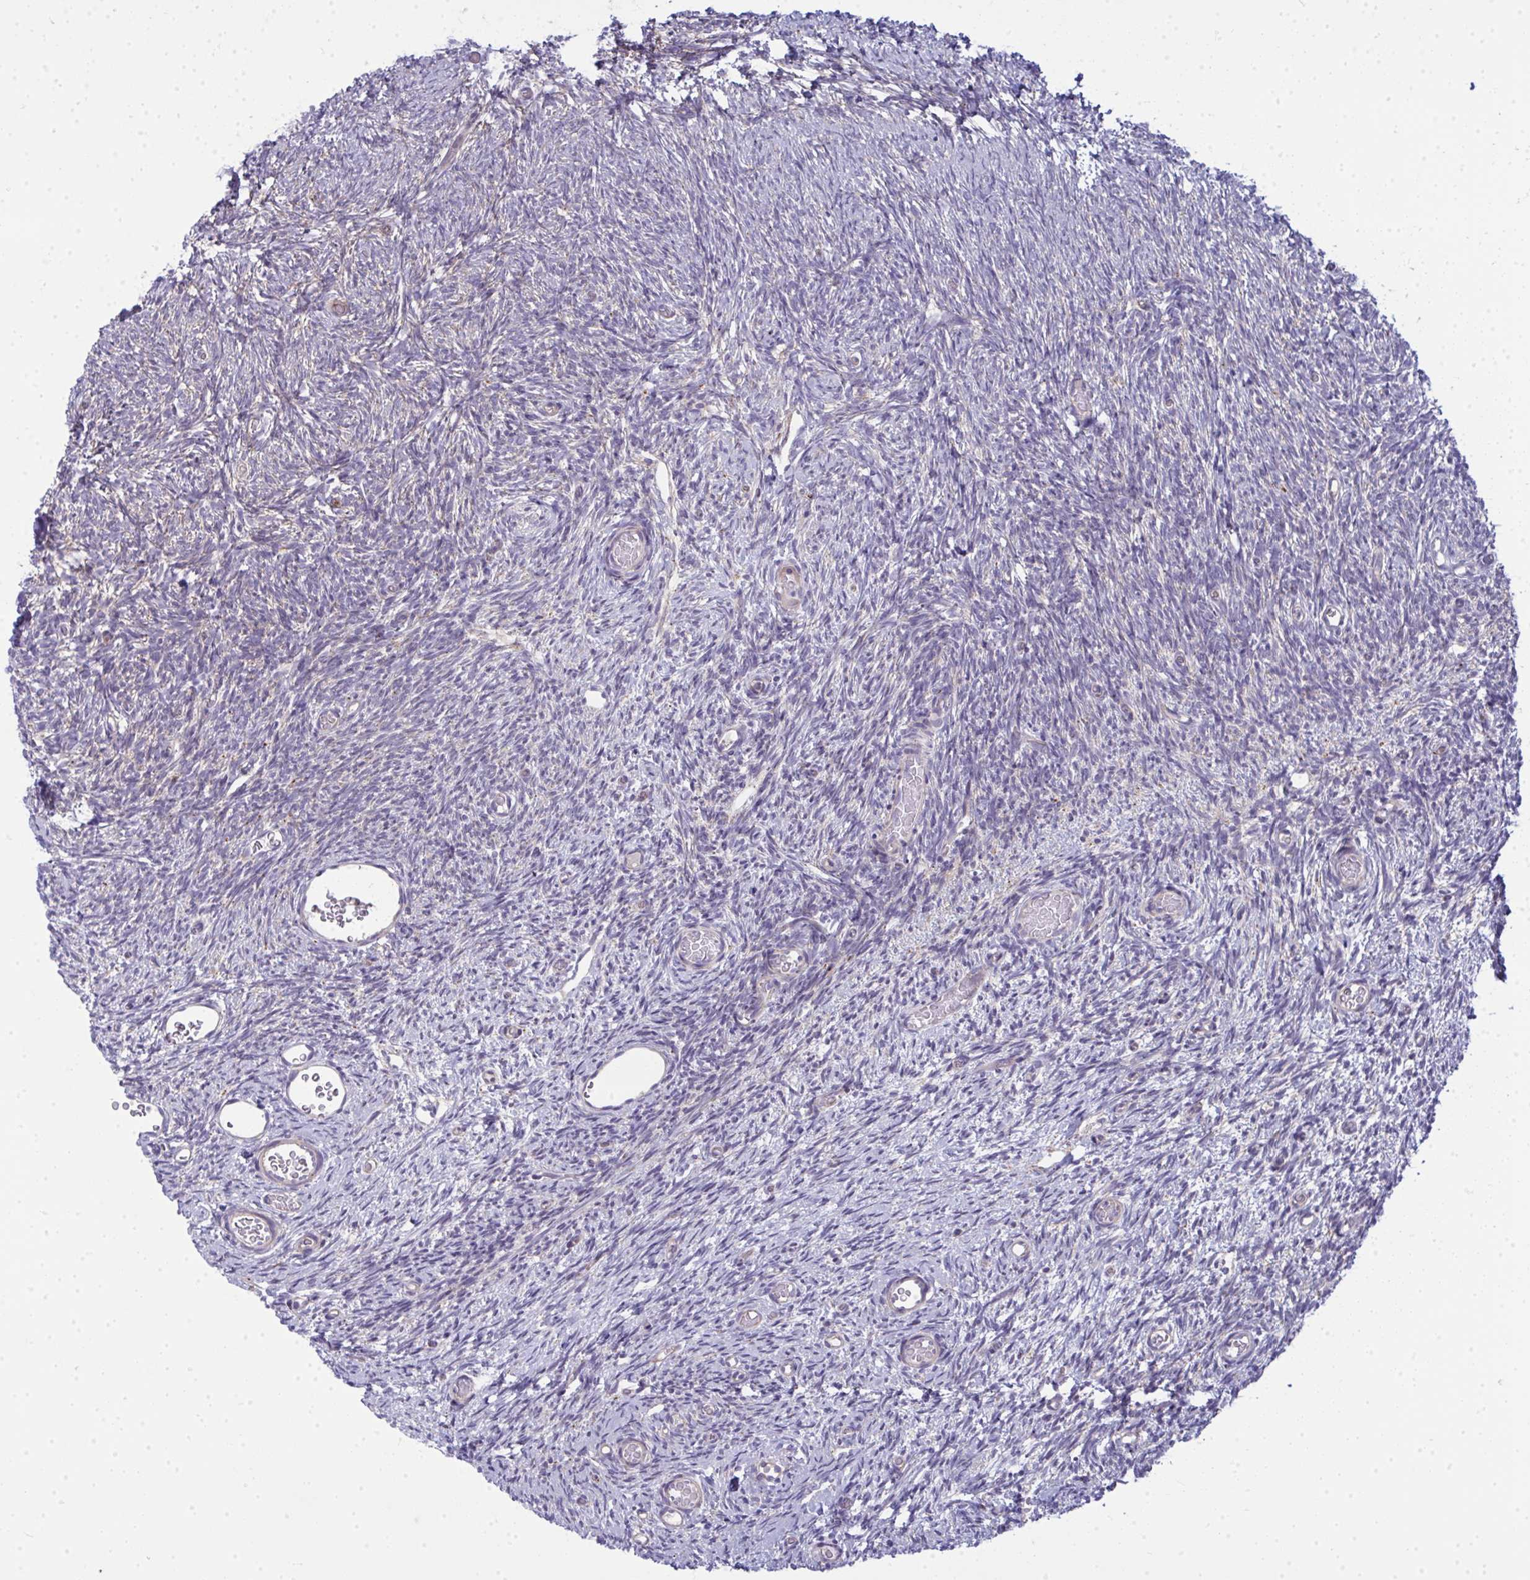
{"staining": {"intensity": "moderate", "quantity": "25%-75%", "location": "cytoplasmic/membranous"}, "tissue": "ovary", "cell_type": "Ovarian stroma cells", "image_type": "normal", "snomed": [{"axis": "morphology", "description": "Normal tissue, NOS"}, {"axis": "topography", "description": "Ovary"}], "caption": "Immunohistochemical staining of normal human ovary exhibits medium levels of moderate cytoplasmic/membranous positivity in about 25%-75% of ovarian stroma cells.", "gene": "GFPT2", "patient": {"sex": "female", "age": 39}}